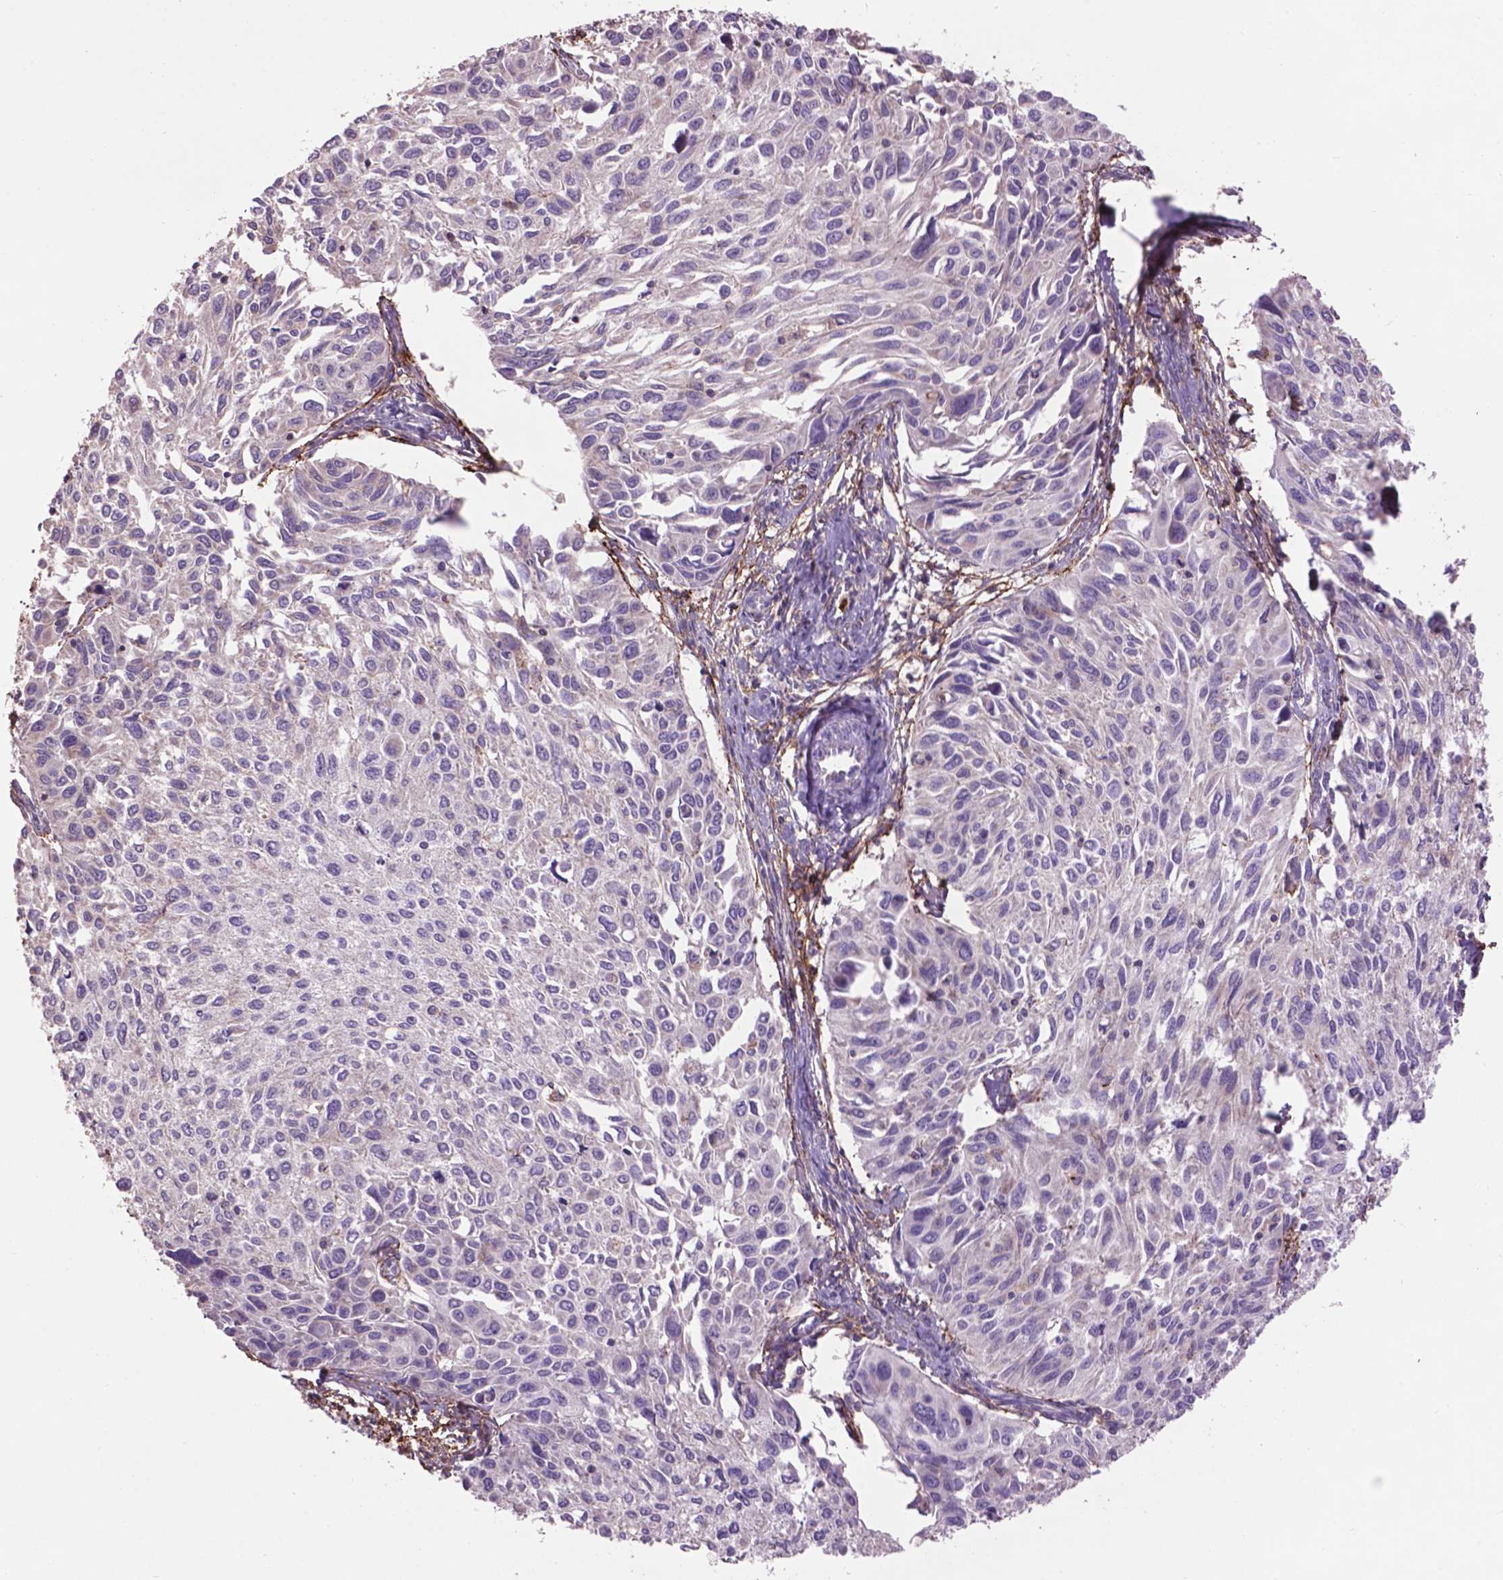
{"staining": {"intensity": "negative", "quantity": "none", "location": "none"}, "tissue": "cervical cancer", "cell_type": "Tumor cells", "image_type": "cancer", "snomed": [{"axis": "morphology", "description": "Squamous cell carcinoma, NOS"}, {"axis": "topography", "description": "Cervix"}], "caption": "Immunohistochemistry photomicrograph of human cervical cancer stained for a protein (brown), which demonstrates no positivity in tumor cells.", "gene": "LRRC3C", "patient": {"sex": "female", "age": 50}}